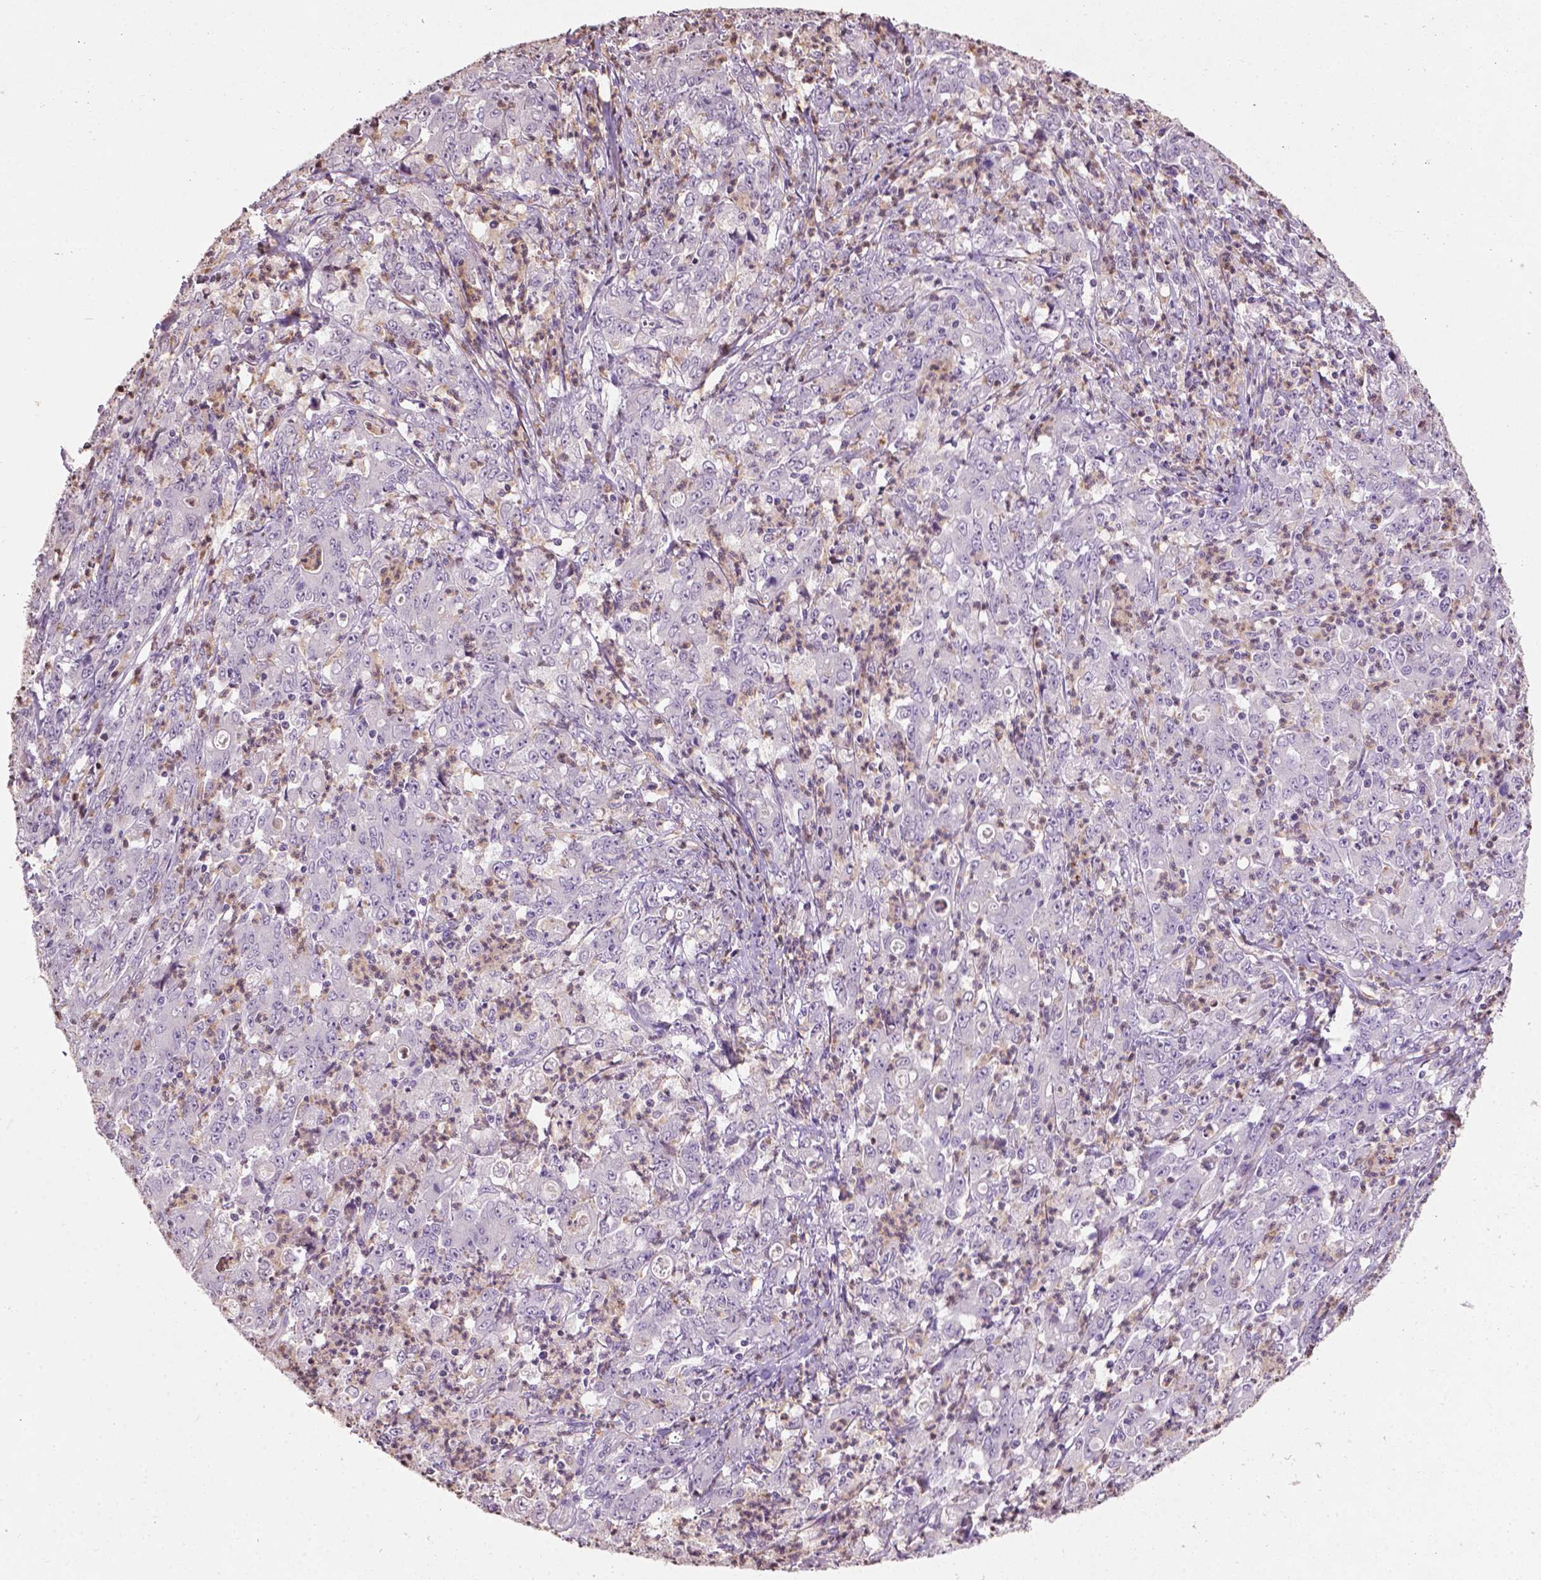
{"staining": {"intensity": "negative", "quantity": "none", "location": "none"}, "tissue": "stomach cancer", "cell_type": "Tumor cells", "image_type": "cancer", "snomed": [{"axis": "morphology", "description": "Adenocarcinoma, NOS"}, {"axis": "topography", "description": "Stomach, lower"}], "caption": "Stomach cancer was stained to show a protein in brown. There is no significant expression in tumor cells. (DAB (3,3'-diaminobenzidine) IHC visualized using brightfield microscopy, high magnification).", "gene": "NTNG2", "patient": {"sex": "female", "age": 71}}